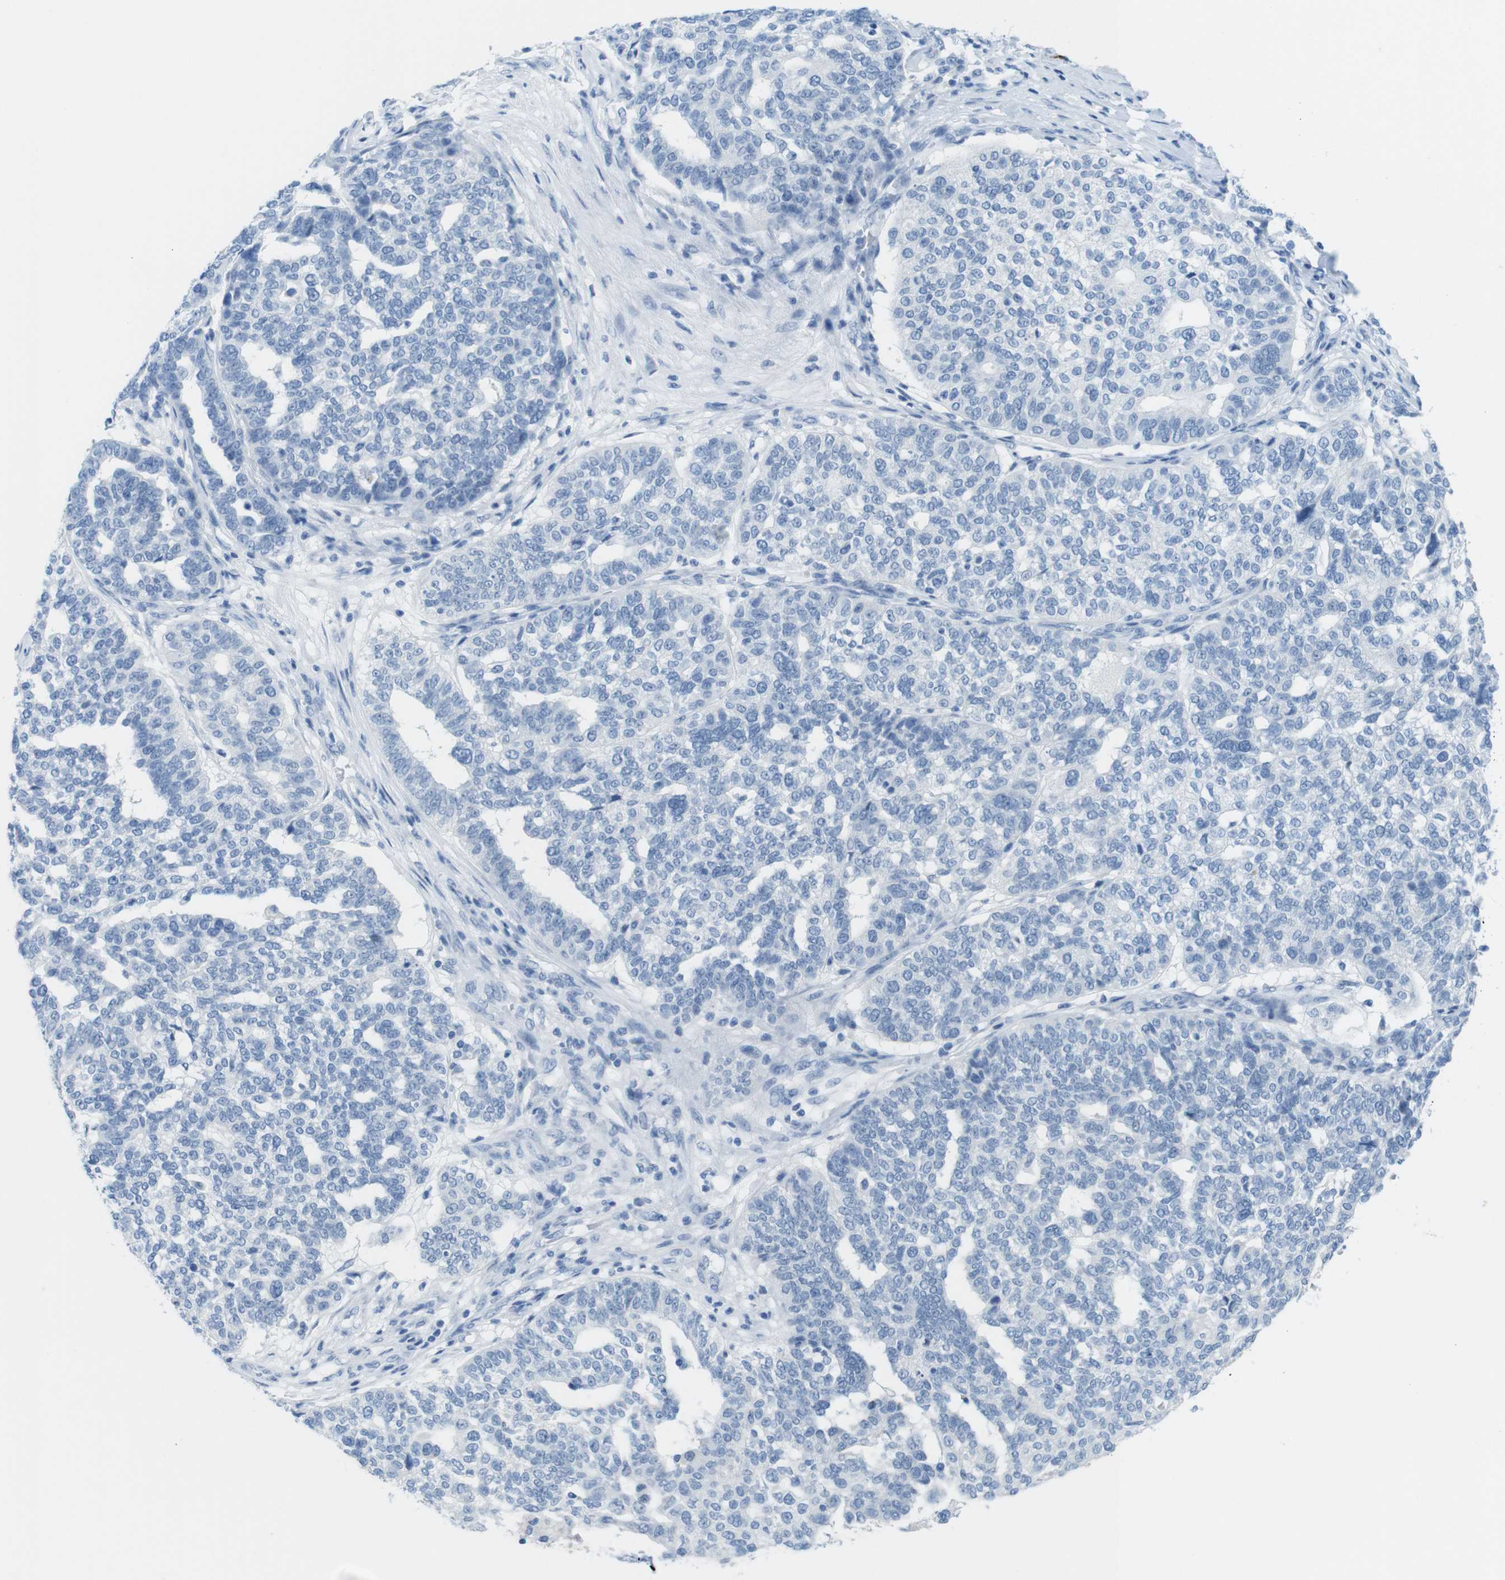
{"staining": {"intensity": "negative", "quantity": "none", "location": "none"}, "tissue": "ovarian cancer", "cell_type": "Tumor cells", "image_type": "cancer", "snomed": [{"axis": "morphology", "description": "Cystadenocarcinoma, serous, NOS"}, {"axis": "topography", "description": "Ovary"}], "caption": "Immunohistochemistry (IHC) histopathology image of human ovarian cancer stained for a protein (brown), which reveals no staining in tumor cells.", "gene": "OPN1SW", "patient": {"sex": "female", "age": 59}}